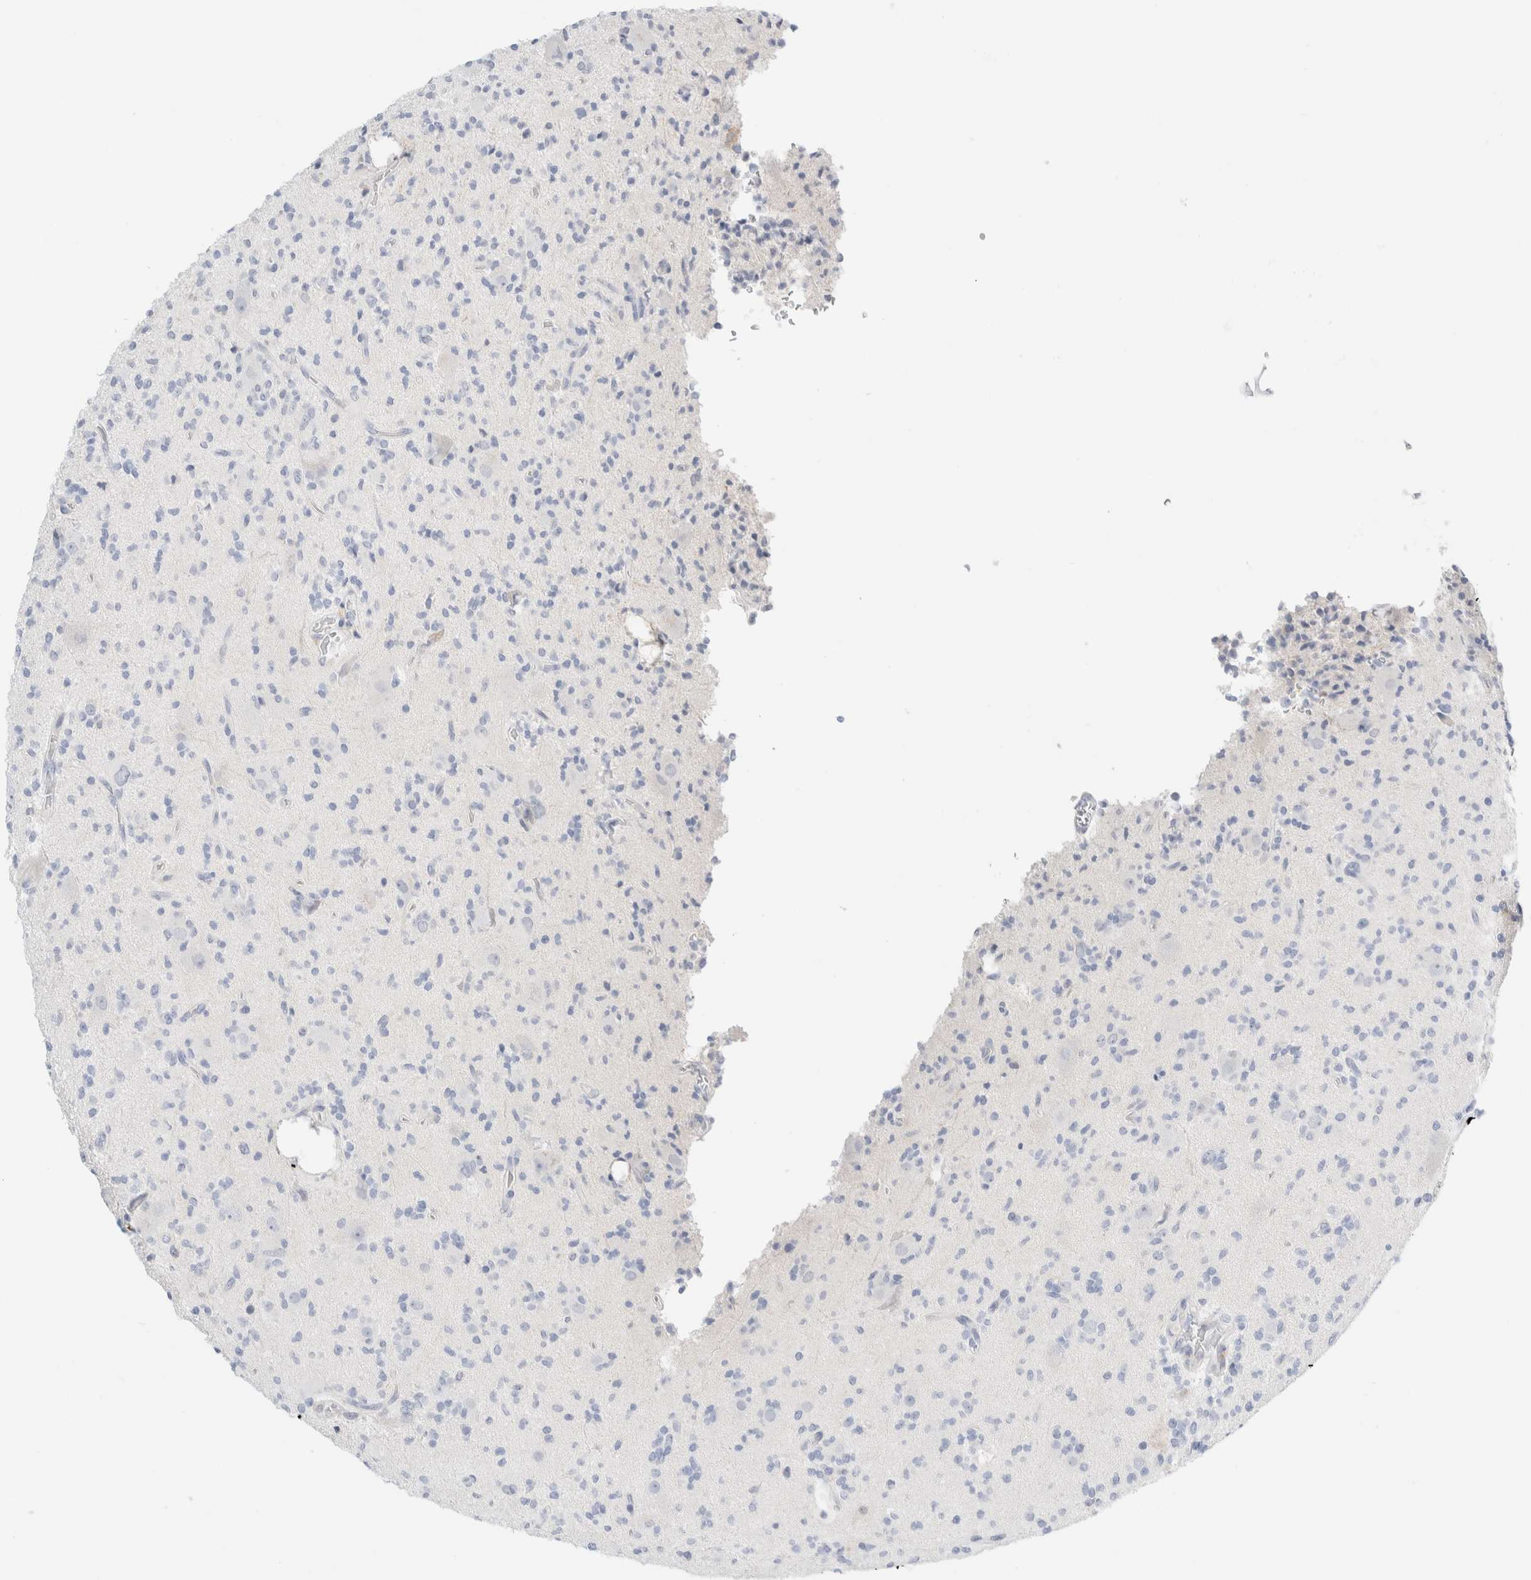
{"staining": {"intensity": "negative", "quantity": "none", "location": "none"}, "tissue": "glioma", "cell_type": "Tumor cells", "image_type": "cancer", "snomed": [{"axis": "morphology", "description": "Glioma, malignant, High grade"}, {"axis": "topography", "description": "Brain"}], "caption": "IHC of human glioma displays no staining in tumor cells.", "gene": "ADAM30", "patient": {"sex": "male", "age": 34}}